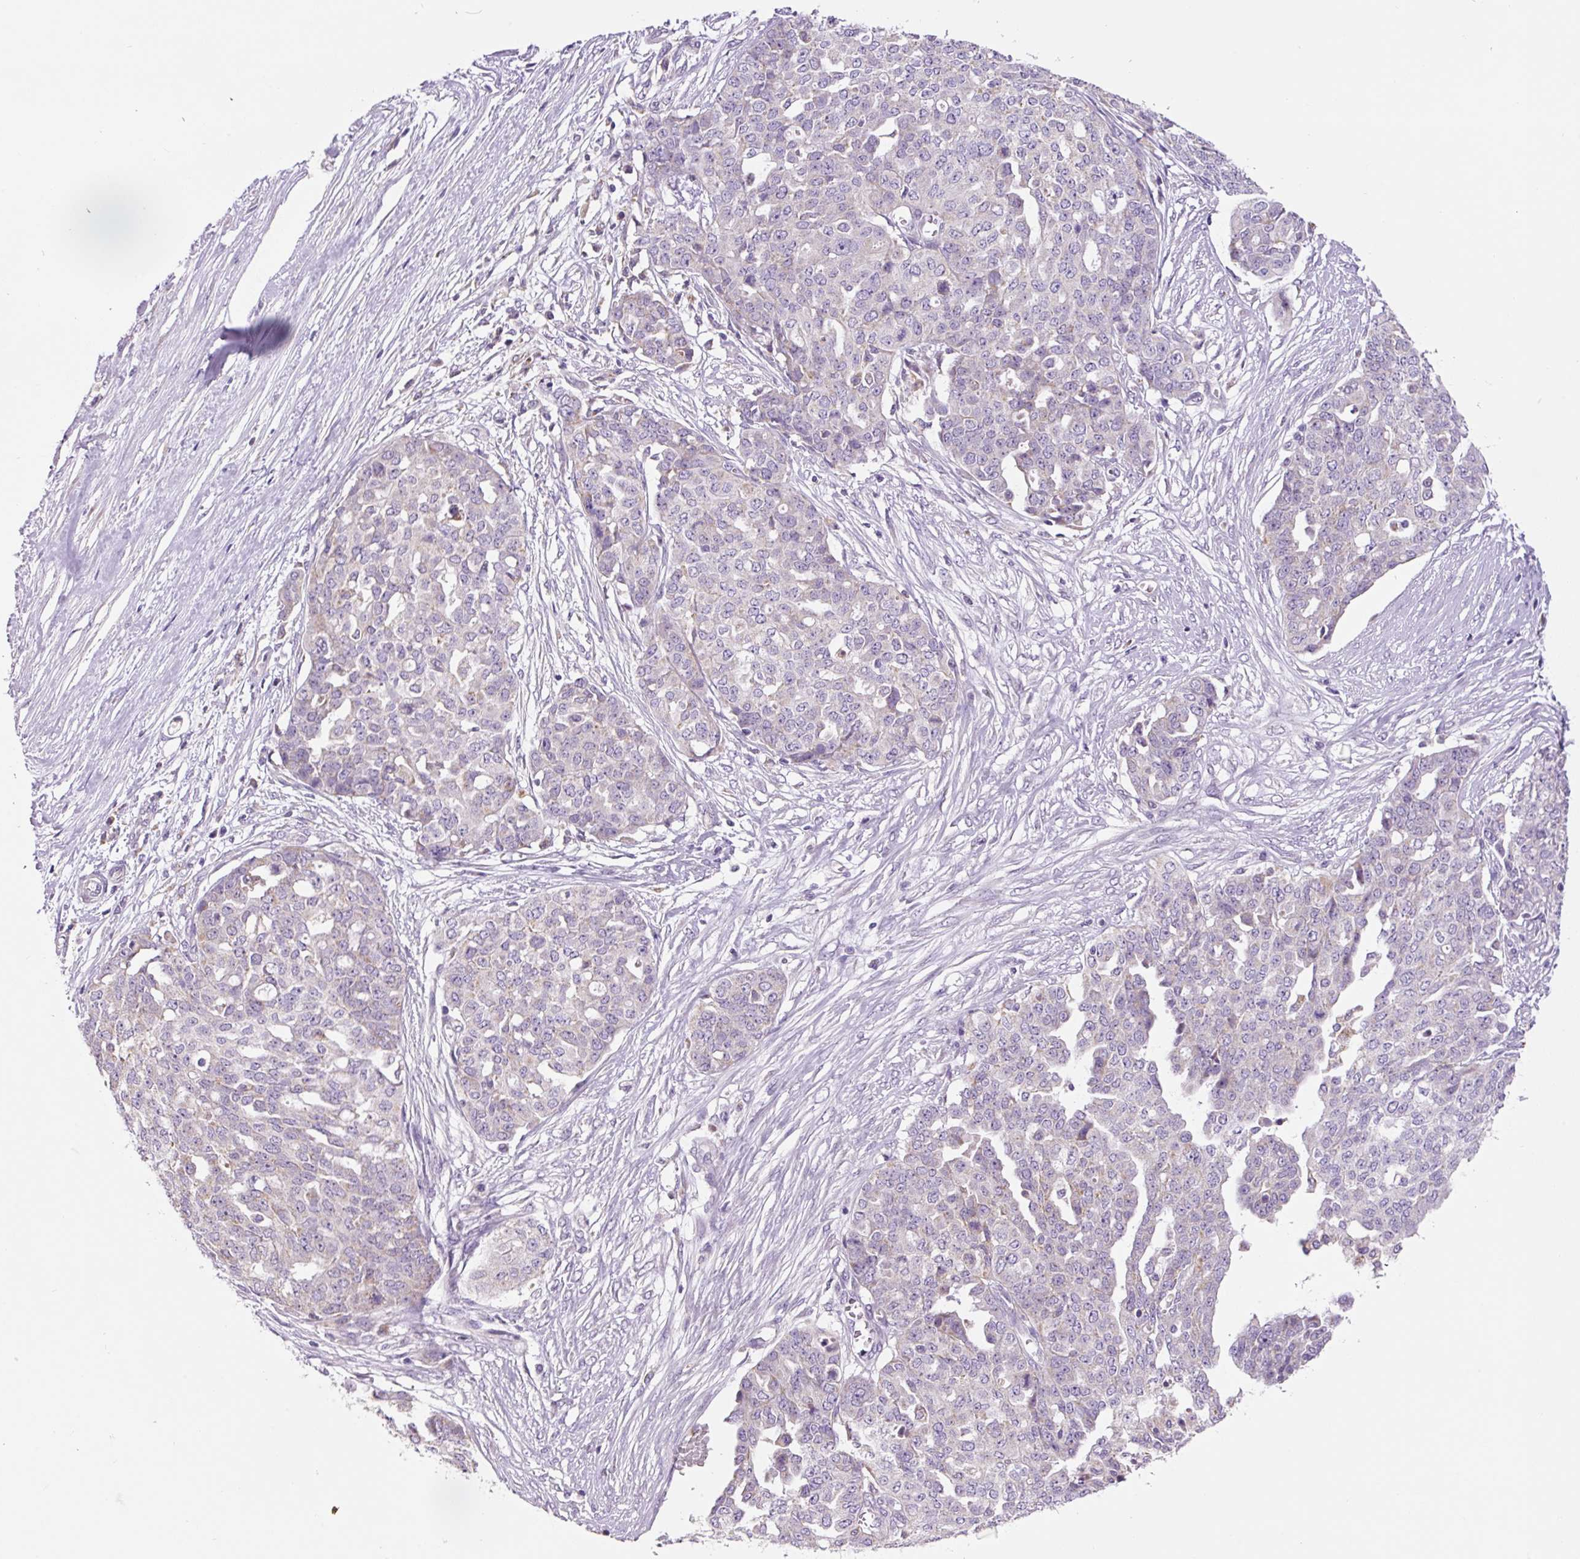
{"staining": {"intensity": "negative", "quantity": "none", "location": "none"}, "tissue": "ovarian cancer", "cell_type": "Tumor cells", "image_type": "cancer", "snomed": [{"axis": "morphology", "description": "Cystadenocarcinoma, serous, NOS"}, {"axis": "topography", "description": "Soft tissue"}, {"axis": "topography", "description": "Ovary"}], "caption": "Immunohistochemical staining of ovarian cancer shows no significant expression in tumor cells. Nuclei are stained in blue.", "gene": "PCK2", "patient": {"sex": "female", "age": 57}}